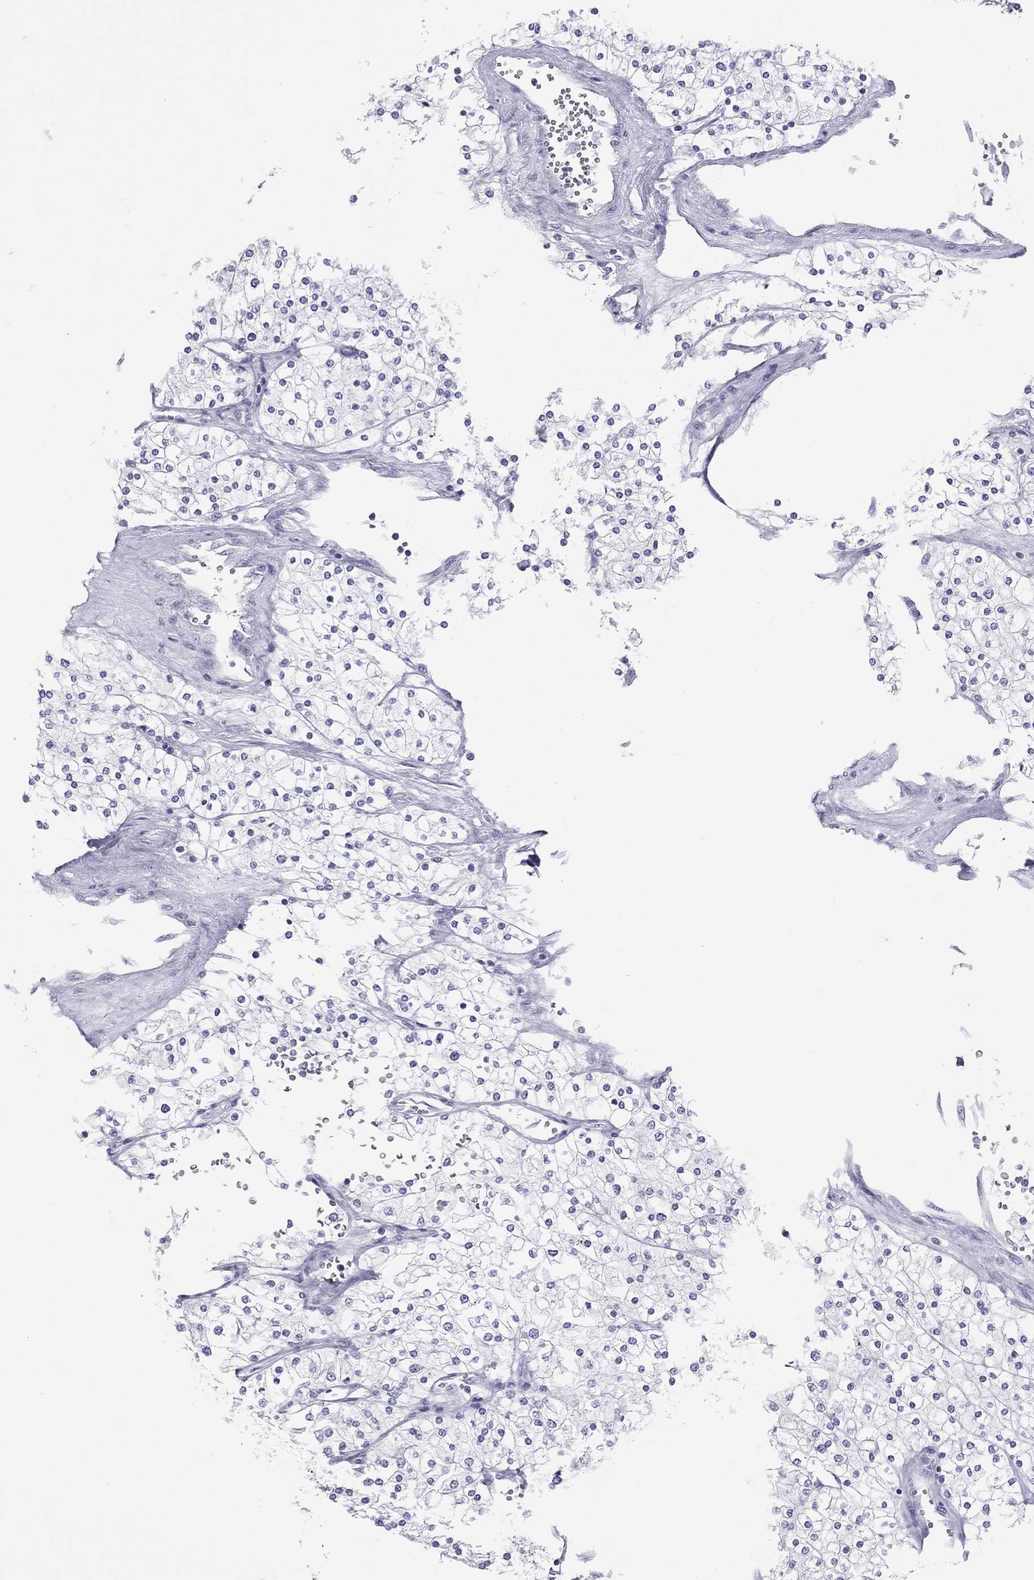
{"staining": {"intensity": "negative", "quantity": "none", "location": "none"}, "tissue": "renal cancer", "cell_type": "Tumor cells", "image_type": "cancer", "snomed": [{"axis": "morphology", "description": "Adenocarcinoma, NOS"}, {"axis": "topography", "description": "Kidney"}], "caption": "An immunohistochemistry micrograph of adenocarcinoma (renal) is shown. There is no staining in tumor cells of adenocarcinoma (renal).", "gene": "STAG3", "patient": {"sex": "male", "age": 80}}